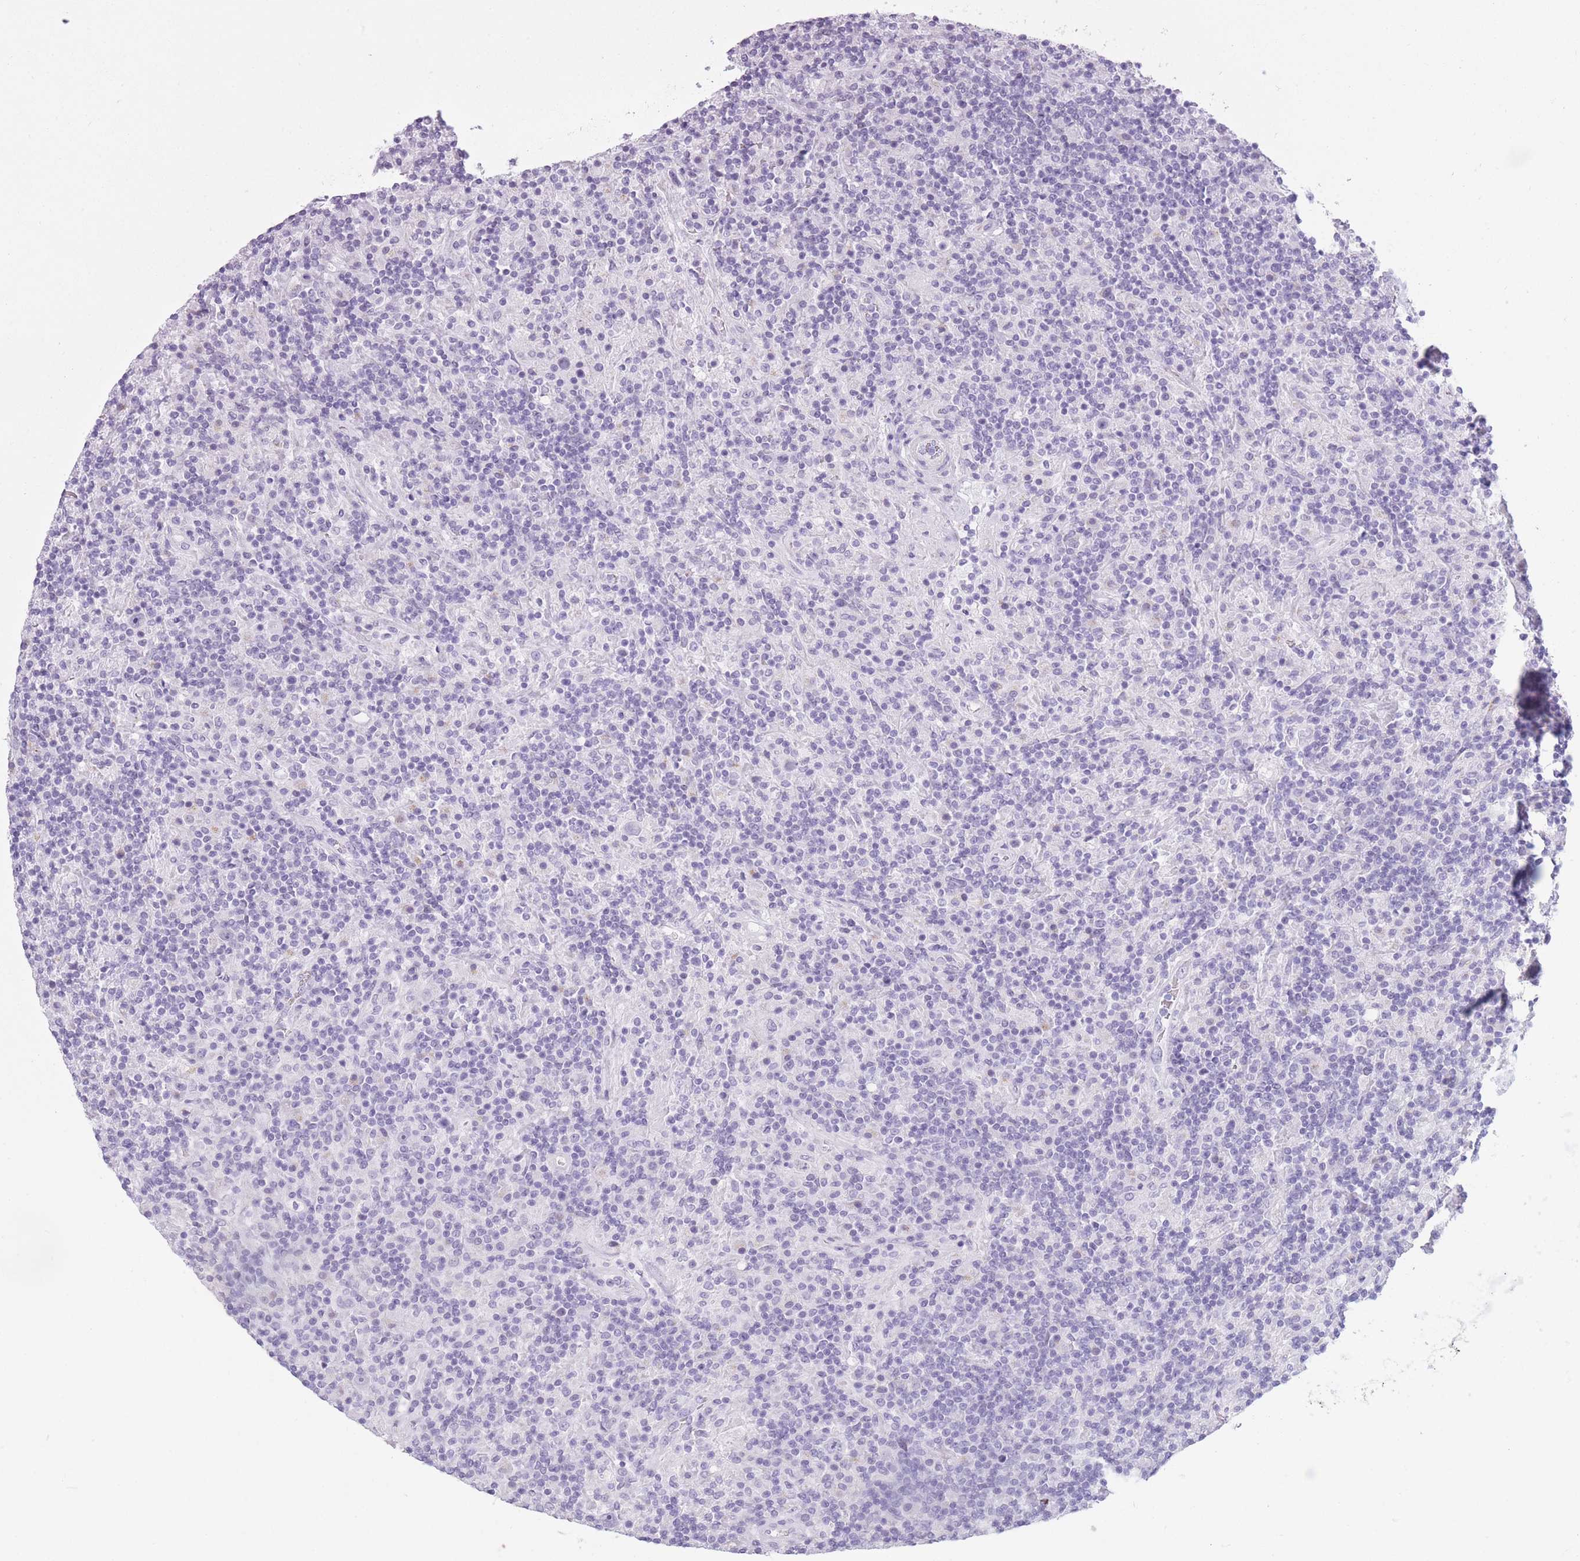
{"staining": {"intensity": "negative", "quantity": "none", "location": "none"}, "tissue": "lymphoma", "cell_type": "Tumor cells", "image_type": "cancer", "snomed": [{"axis": "morphology", "description": "Hodgkin's disease, NOS"}, {"axis": "topography", "description": "Lymph node"}], "caption": "Immunohistochemistry photomicrograph of lymphoma stained for a protein (brown), which reveals no positivity in tumor cells. (Brightfield microscopy of DAB (3,3'-diaminobenzidine) immunohistochemistry at high magnification).", "gene": "GOLGA6D", "patient": {"sex": "male", "age": 70}}